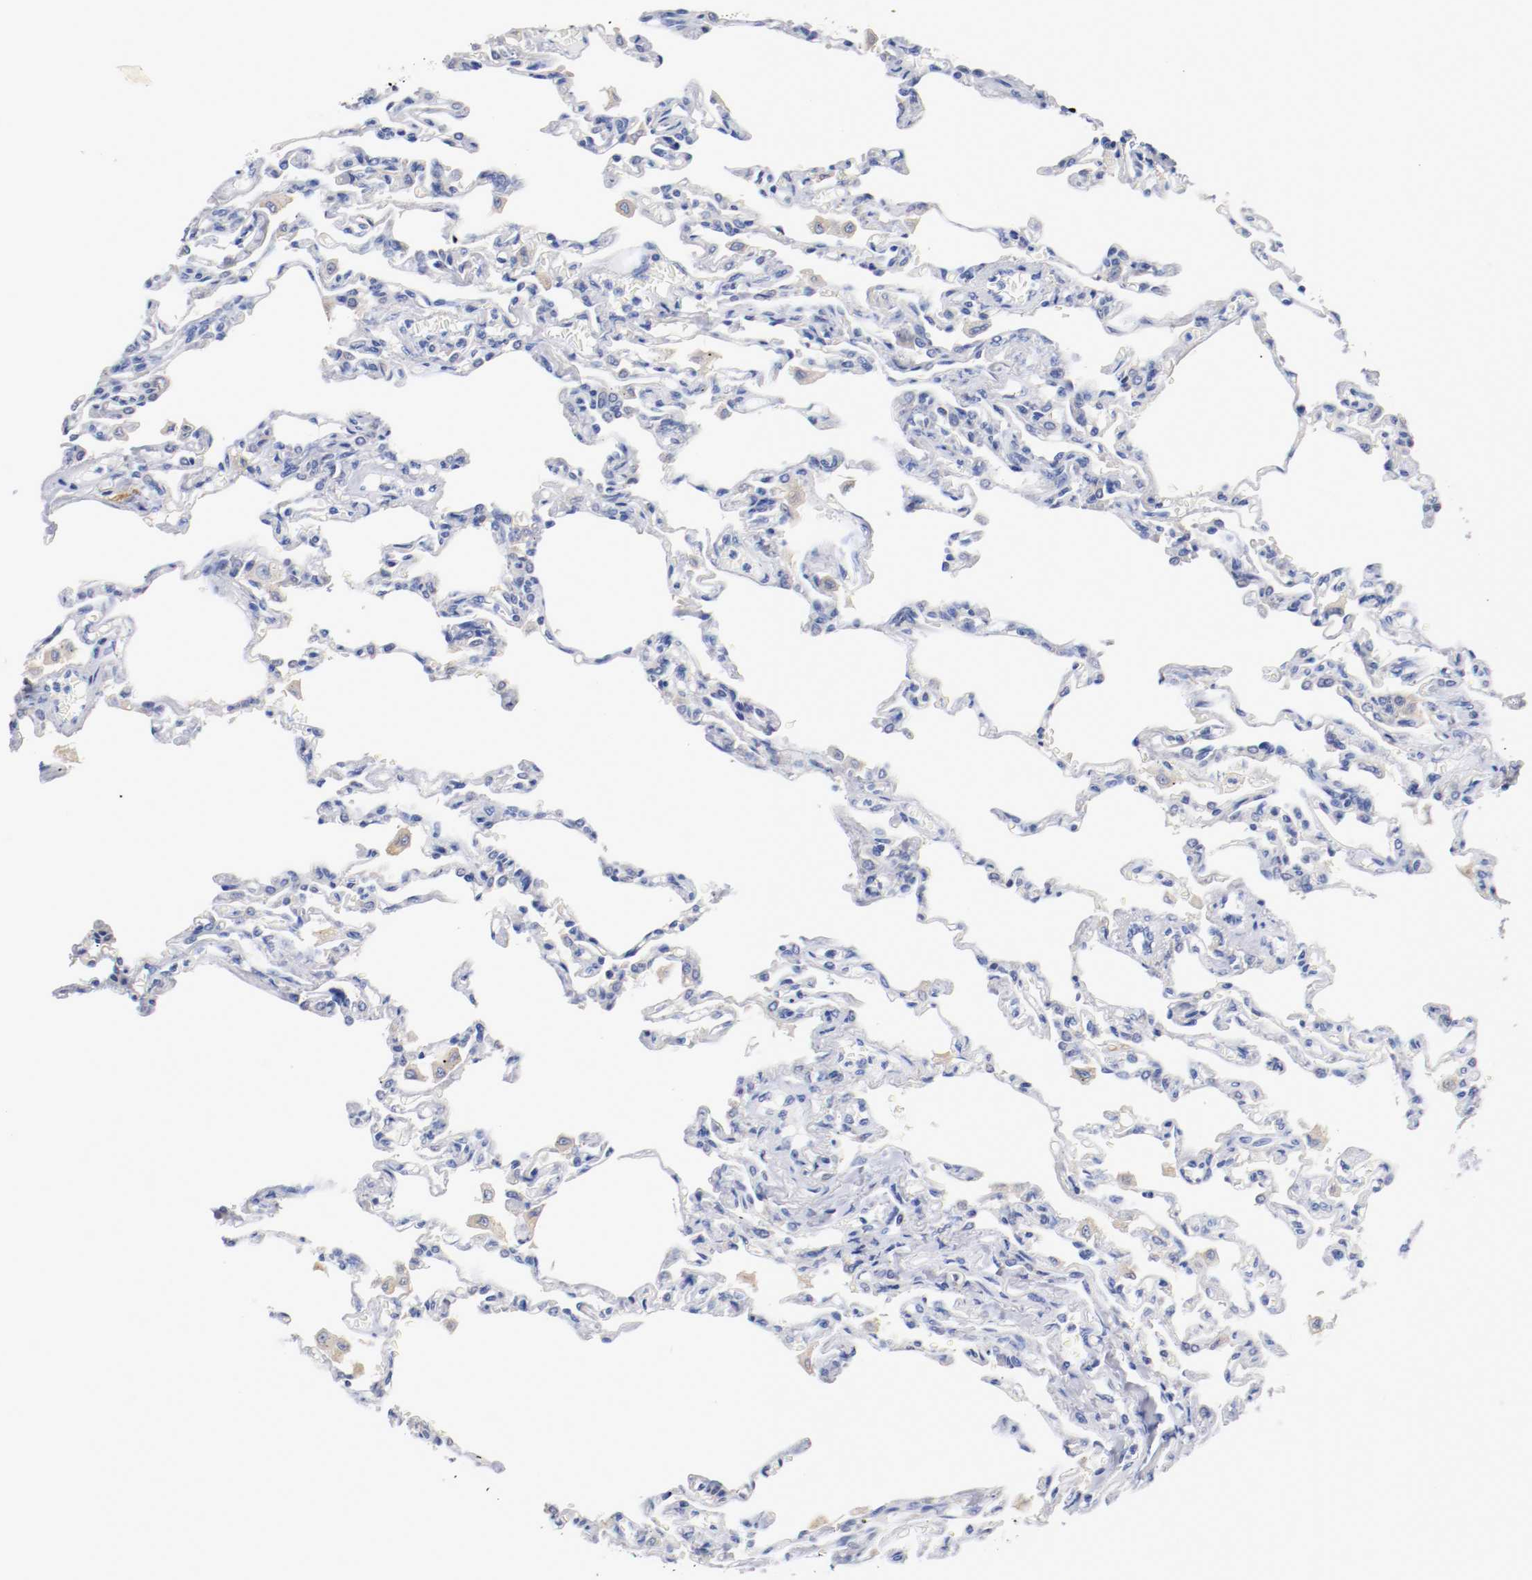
{"staining": {"intensity": "negative", "quantity": "none", "location": "none"}, "tissue": "lung", "cell_type": "Alveolar cells", "image_type": "normal", "snomed": [{"axis": "morphology", "description": "Normal tissue, NOS"}, {"axis": "topography", "description": "Lung"}], "caption": "High magnification brightfield microscopy of unremarkable lung stained with DAB (3,3'-diaminobenzidine) (brown) and counterstained with hematoxylin (blue): alveolar cells show no significant positivity.", "gene": "FGFBP1", "patient": {"sex": "male", "age": 21}}